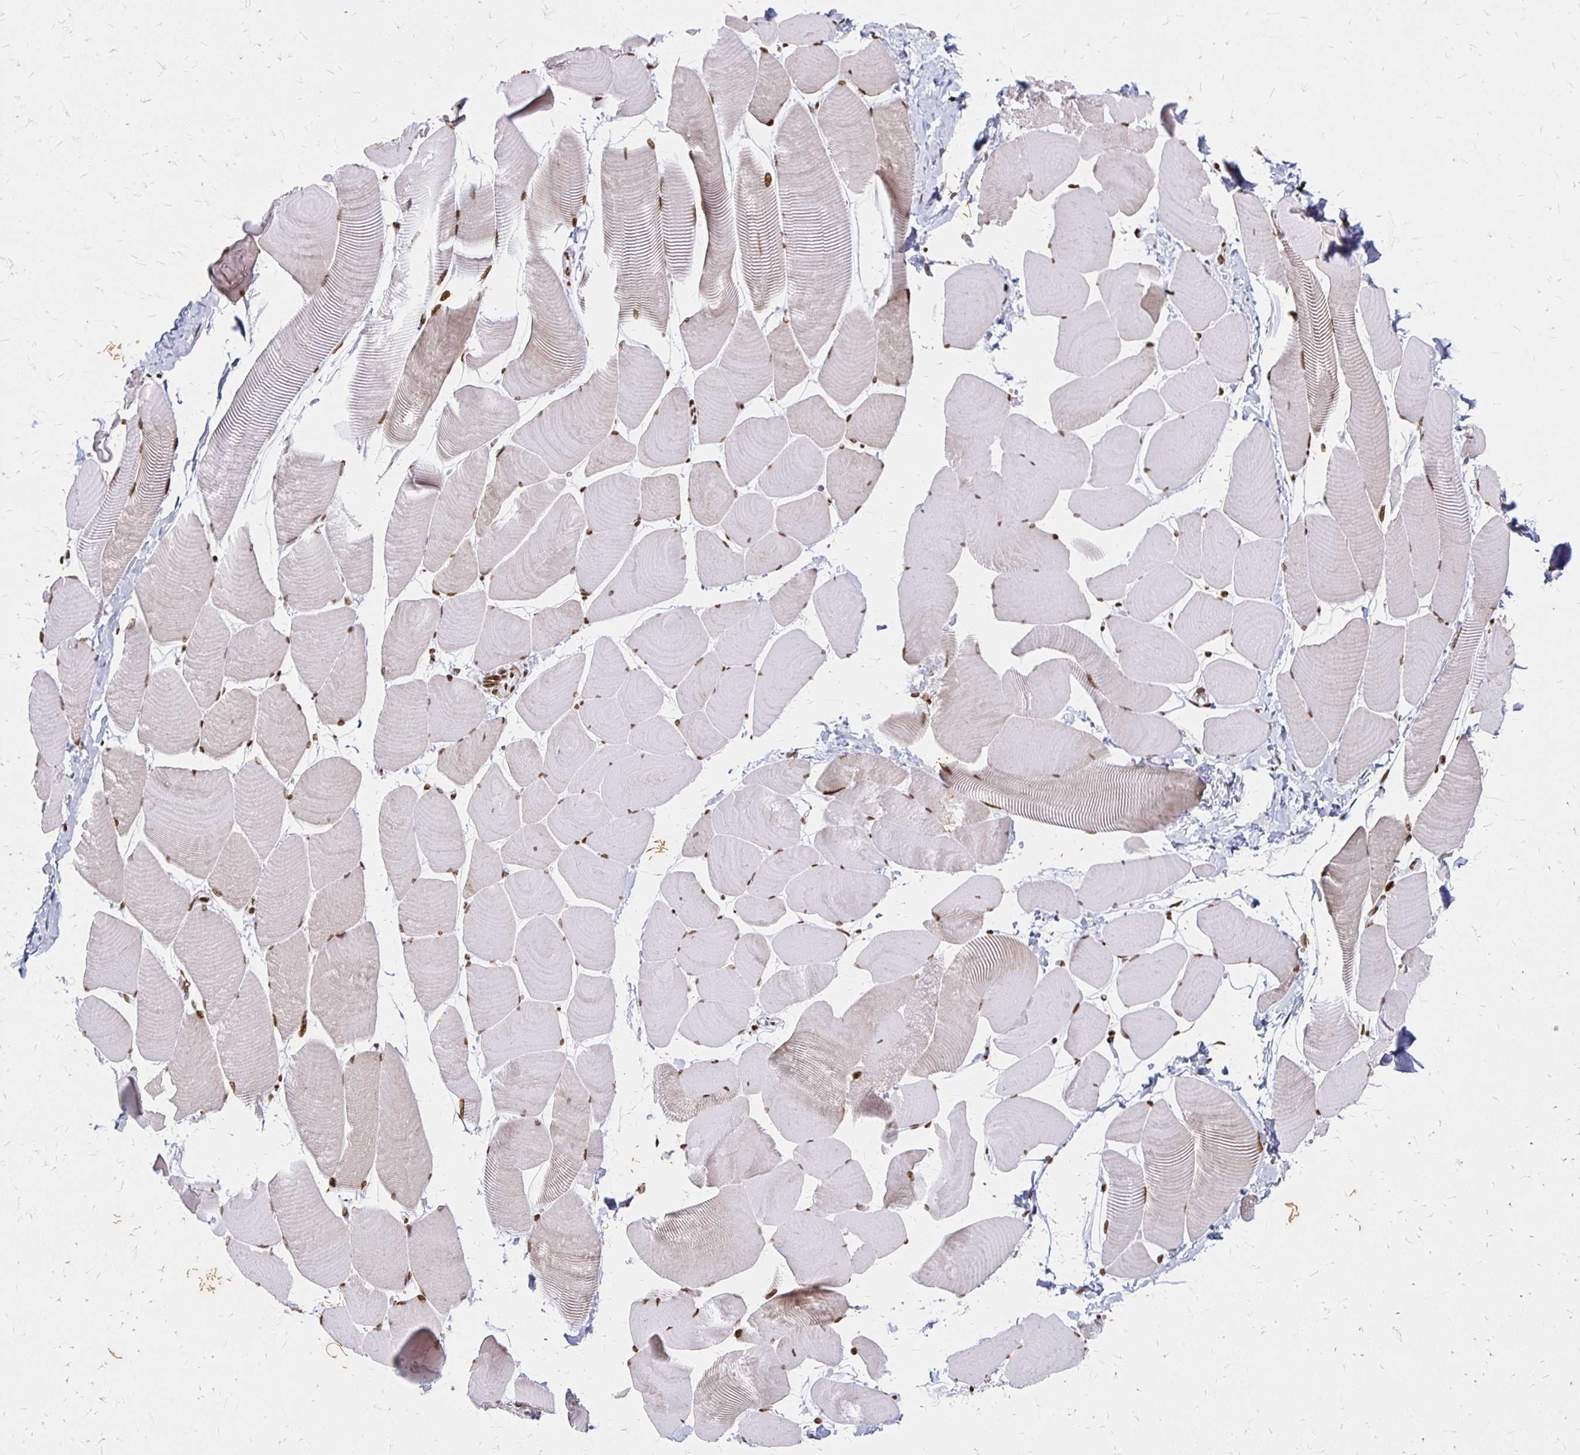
{"staining": {"intensity": "moderate", "quantity": ">75%", "location": "nuclear"}, "tissue": "skeletal muscle", "cell_type": "Myocytes", "image_type": "normal", "snomed": [{"axis": "morphology", "description": "Normal tissue, NOS"}, {"axis": "topography", "description": "Skeletal muscle"}], "caption": "Unremarkable skeletal muscle reveals moderate nuclear positivity in approximately >75% of myocytes, visualized by immunohistochemistry.", "gene": "ZNF280C", "patient": {"sex": "male", "age": 25}}